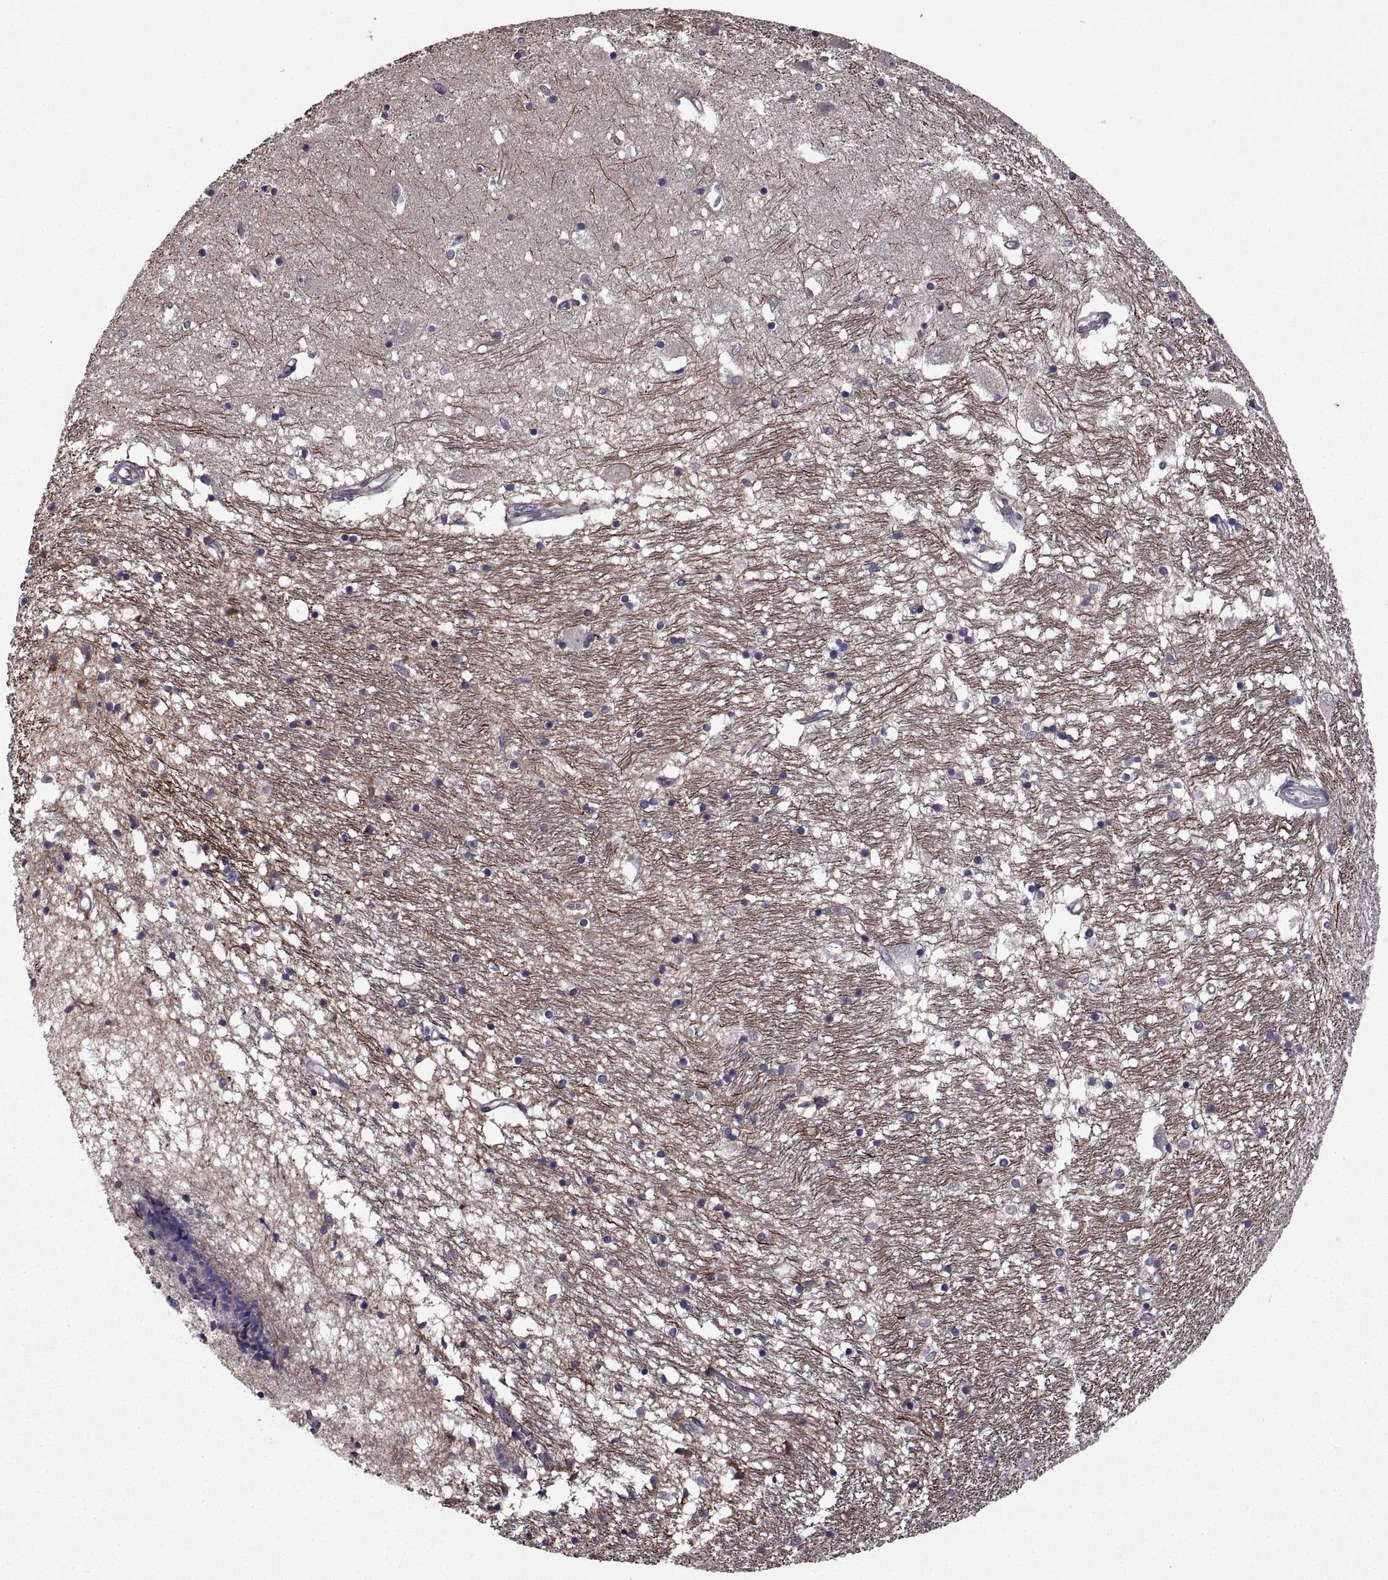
{"staining": {"intensity": "negative", "quantity": "none", "location": "none"}, "tissue": "caudate", "cell_type": "Glial cells", "image_type": "normal", "snomed": [{"axis": "morphology", "description": "Normal tissue, NOS"}, {"axis": "topography", "description": "Lateral ventricle wall"}], "caption": "High magnification brightfield microscopy of normal caudate stained with DAB (brown) and counterstained with hematoxylin (blue): glial cells show no significant positivity.", "gene": "PMM2", "patient": {"sex": "female", "age": 71}}